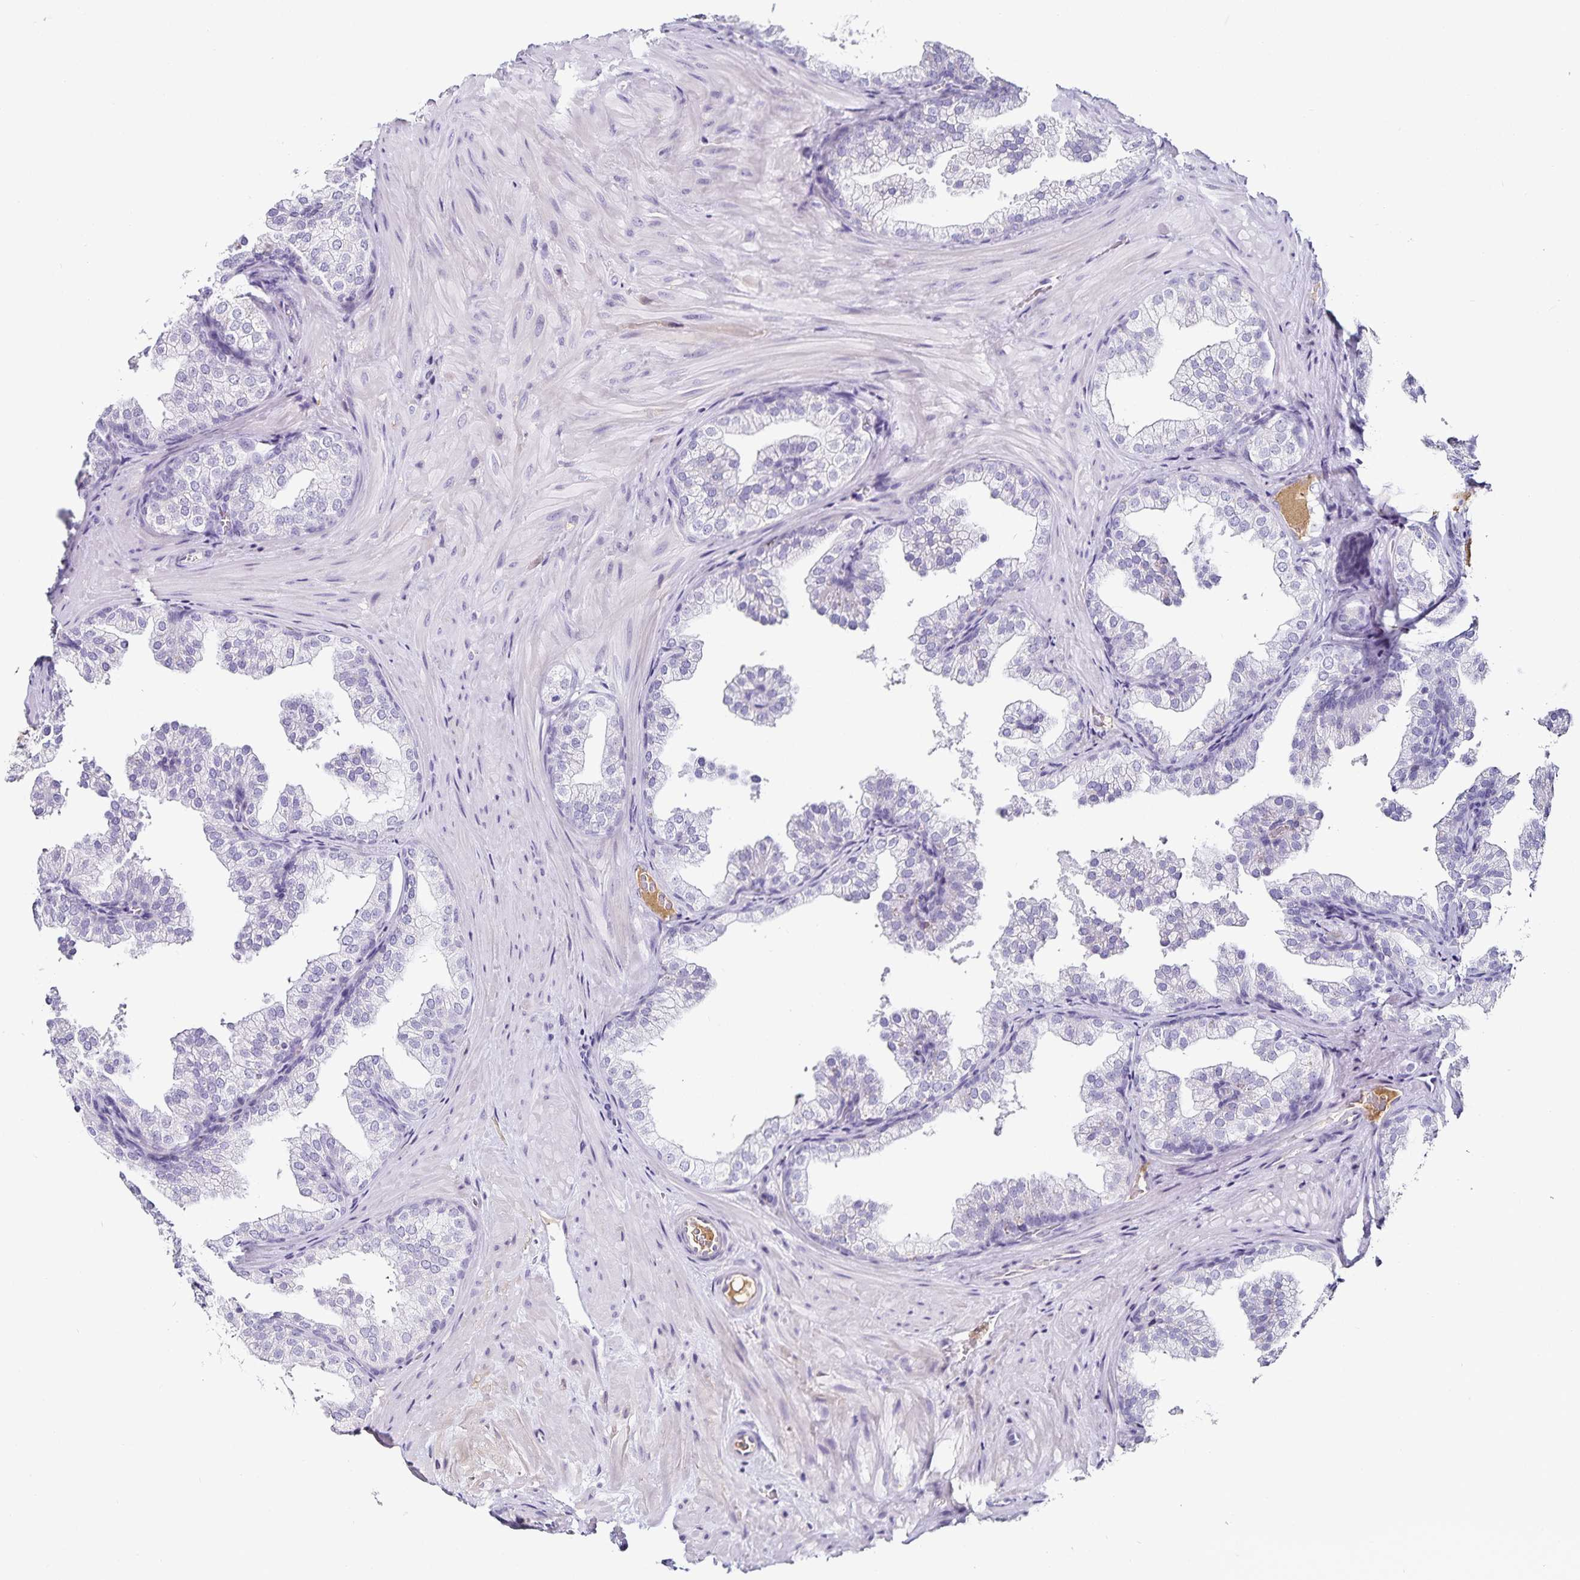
{"staining": {"intensity": "negative", "quantity": "none", "location": "none"}, "tissue": "prostate", "cell_type": "Glandular cells", "image_type": "normal", "snomed": [{"axis": "morphology", "description": "Normal tissue, NOS"}, {"axis": "topography", "description": "Prostate"}], "caption": "IHC photomicrograph of benign prostate stained for a protein (brown), which displays no positivity in glandular cells.", "gene": "TTR", "patient": {"sex": "male", "age": 37}}